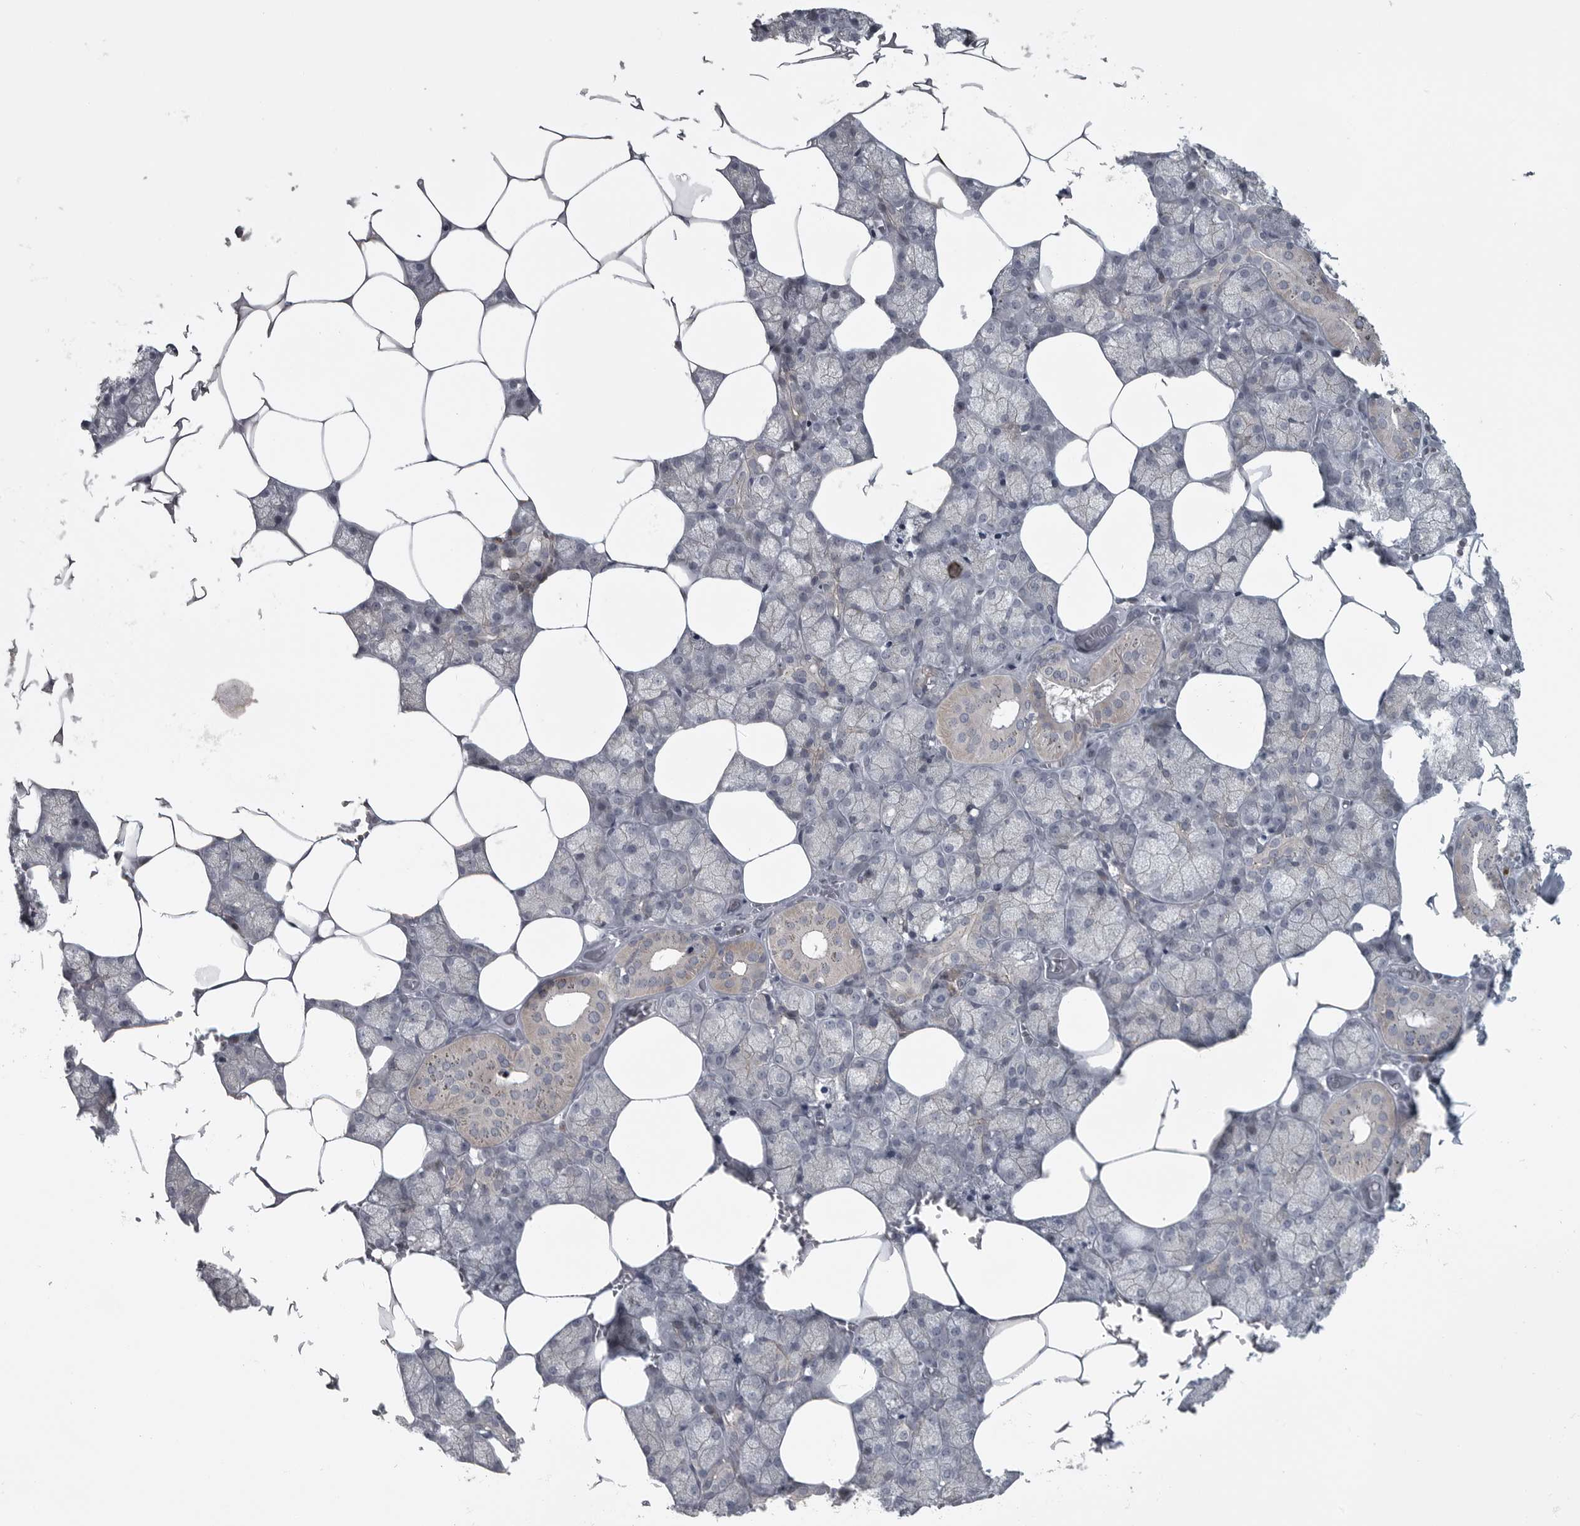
{"staining": {"intensity": "moderate", "quantity": "<25%", "location": "cytoplasmic/membranous"}, "tissue": "salivary gland", "cell_type": "Glandular cells", "image_type": "normal", "snomed": [{"axis": "morphology", "description": "Normal tissue, NOS"}, {"axis": "topography", "description": "Salivary gland"}], "caption": "Moderate cytoplasmic/membranous staining is seen in approximately <25% of glandular cells in unremarkable salivary gland. (Brightfield microscopy of DAB IHC at high magnification).", "gene": "PPP1R9A", "patient": {"sex": "male", "age": 62}}